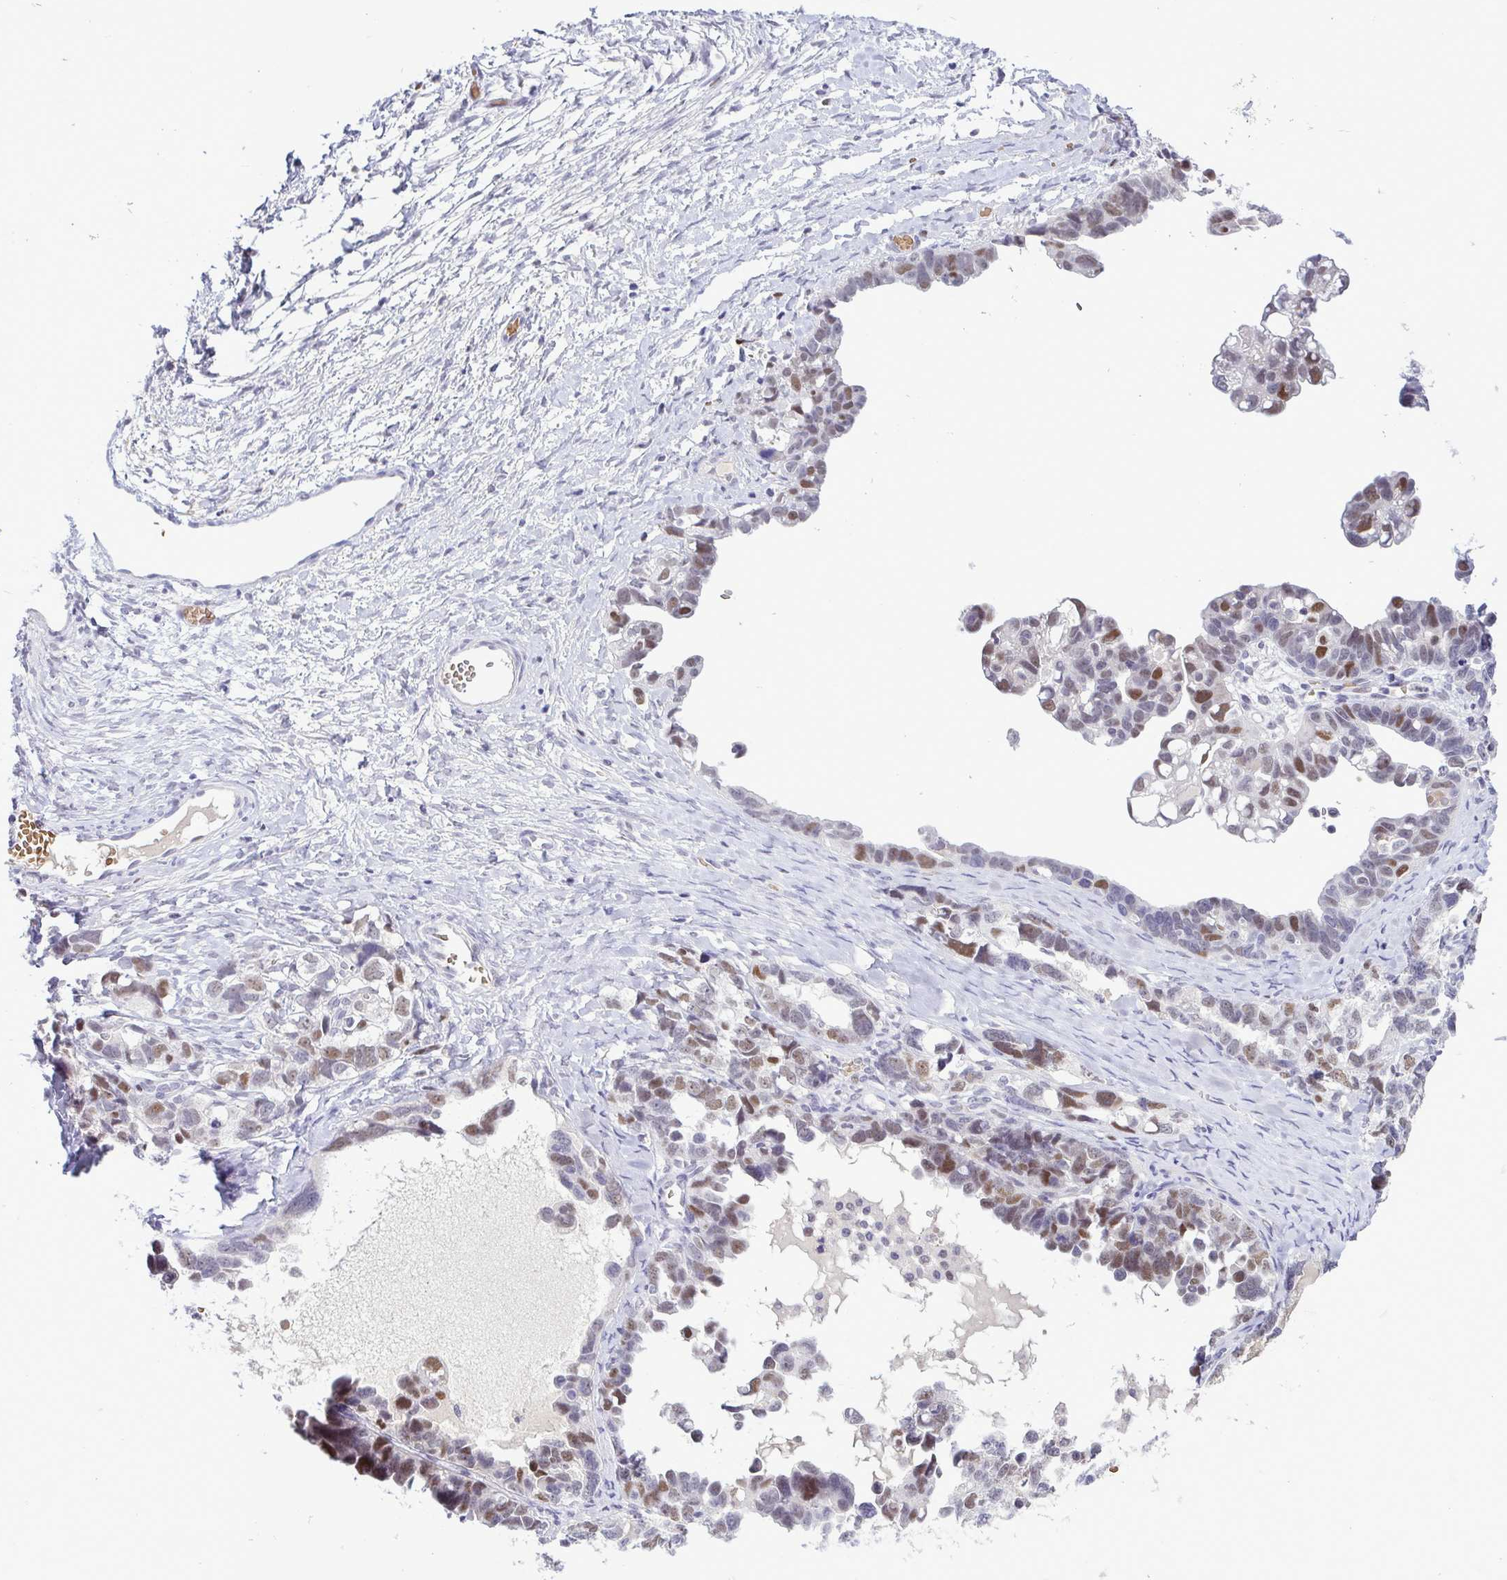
{"staining": {"intensity": "moderate", "quantity": "25%-75%", "location": "nuclear"}, "tissue": "ovarian cancer", "cell_type": "Tumor cells", "image_type": "cancer", "snomed": [{"axis": "morphology", "description": "Cystadenocarcinoma, serous, NOS"}, {"axis": "topography", "description": "Ovary"}], "caption": "This is an image of IHC staining of ovarian cancer, which shows moderate expression in the nuclear of tumor cells.", "gene": "TIPIN", "patient": {"sex": "female", "age": 69}}